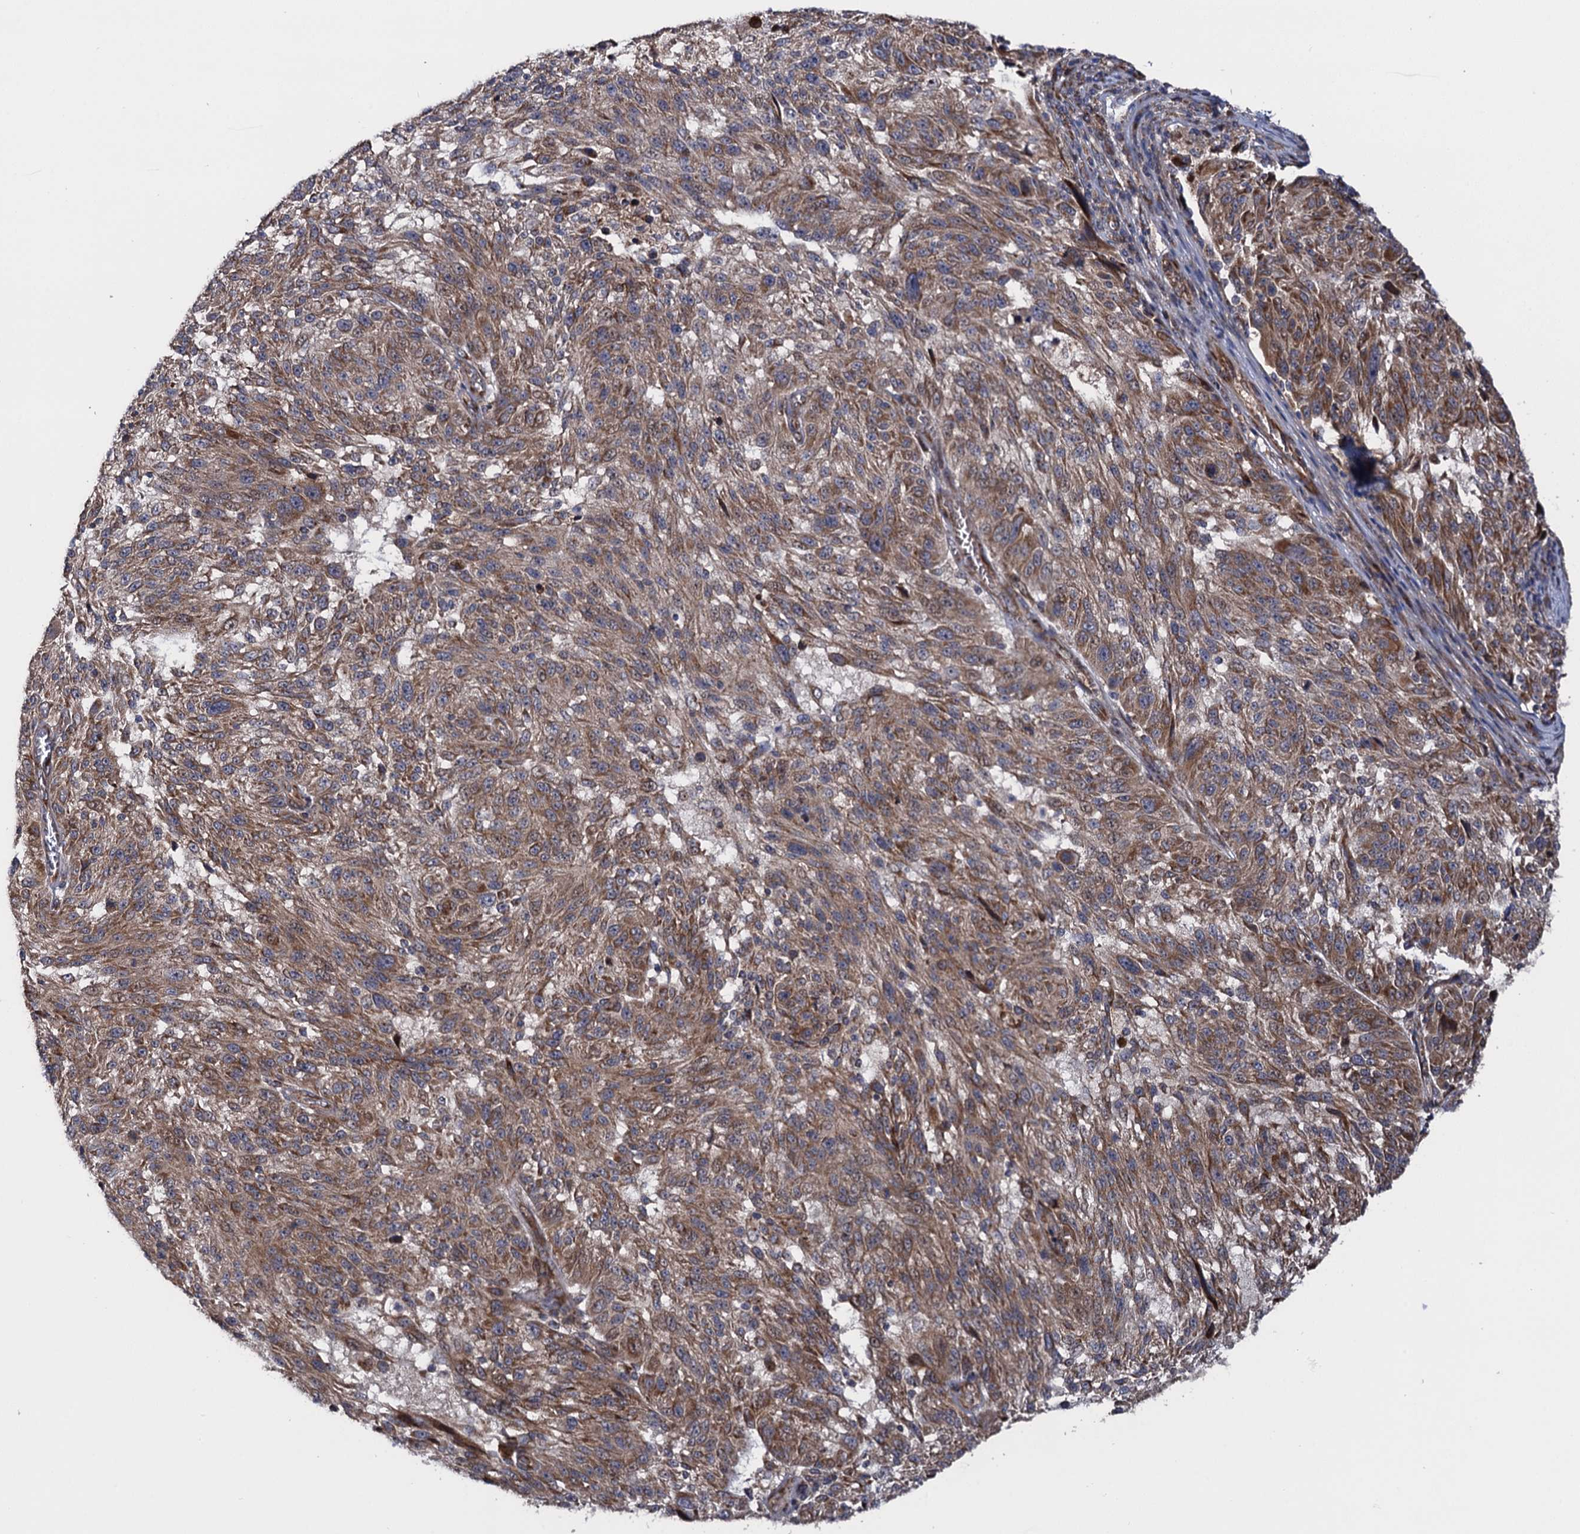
{"staining": {"intensity": "moderate", "quantity": ">75%", "location": "cytoplasmic/membranous"}, "tissue": "melanoma", "cell_type": "Tumor cells", "image_type": "cancer", "snomed": [{"axis": "morphology", "description": "Malignant melanoma, NOS"}, {"axis": "topography", "description": "Skin"}], "caption": "Tumor cells demonstrate medium levels of moderate cytoplasmic/membranous expression in approximately >75% of cells in melanoma.", "gene": "HAUS1", "patient": {"sex": "male", "age": 53}}